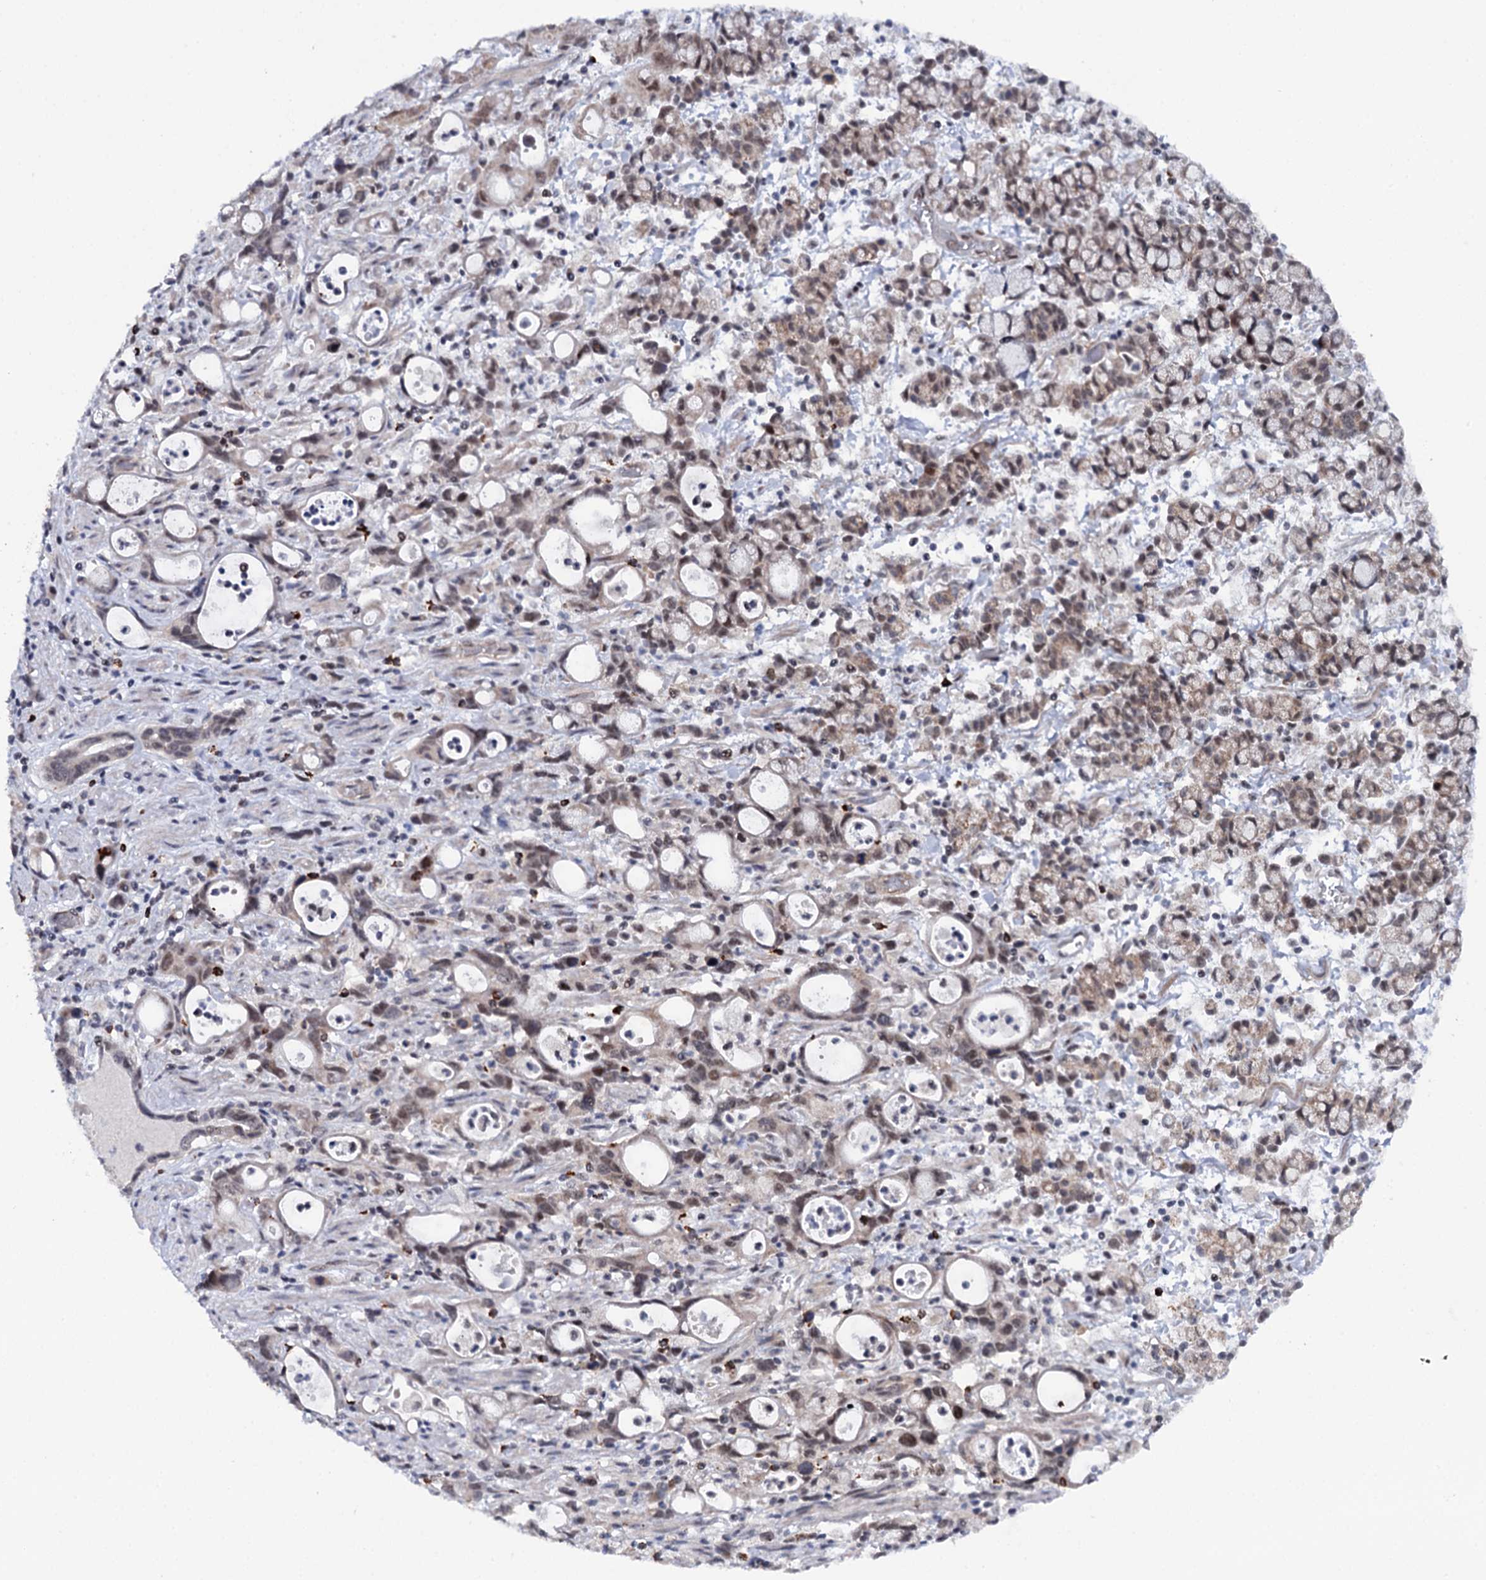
{"staining": {"intensity": "weak", "quantity": "25%-75%", "location": "nuclear"}, "tissue": "stomach cancer", "cell_type": "Tumor cells", "image_type": "cancer", "snomed": [{"axis": "morphology", "description": "Adenocarcinoma, NOS"}, {"axis": "topography", "description": "Stomach, lower"}], "caption": "Immunohistochemistry (IHC) of adenocarcinoma (stomach) exhibits low levels of weak nuclear positivity in about 25%-75% of tumor cells.", "gene": "BUD13", "patient": {"sex": "female", "age": 43}}